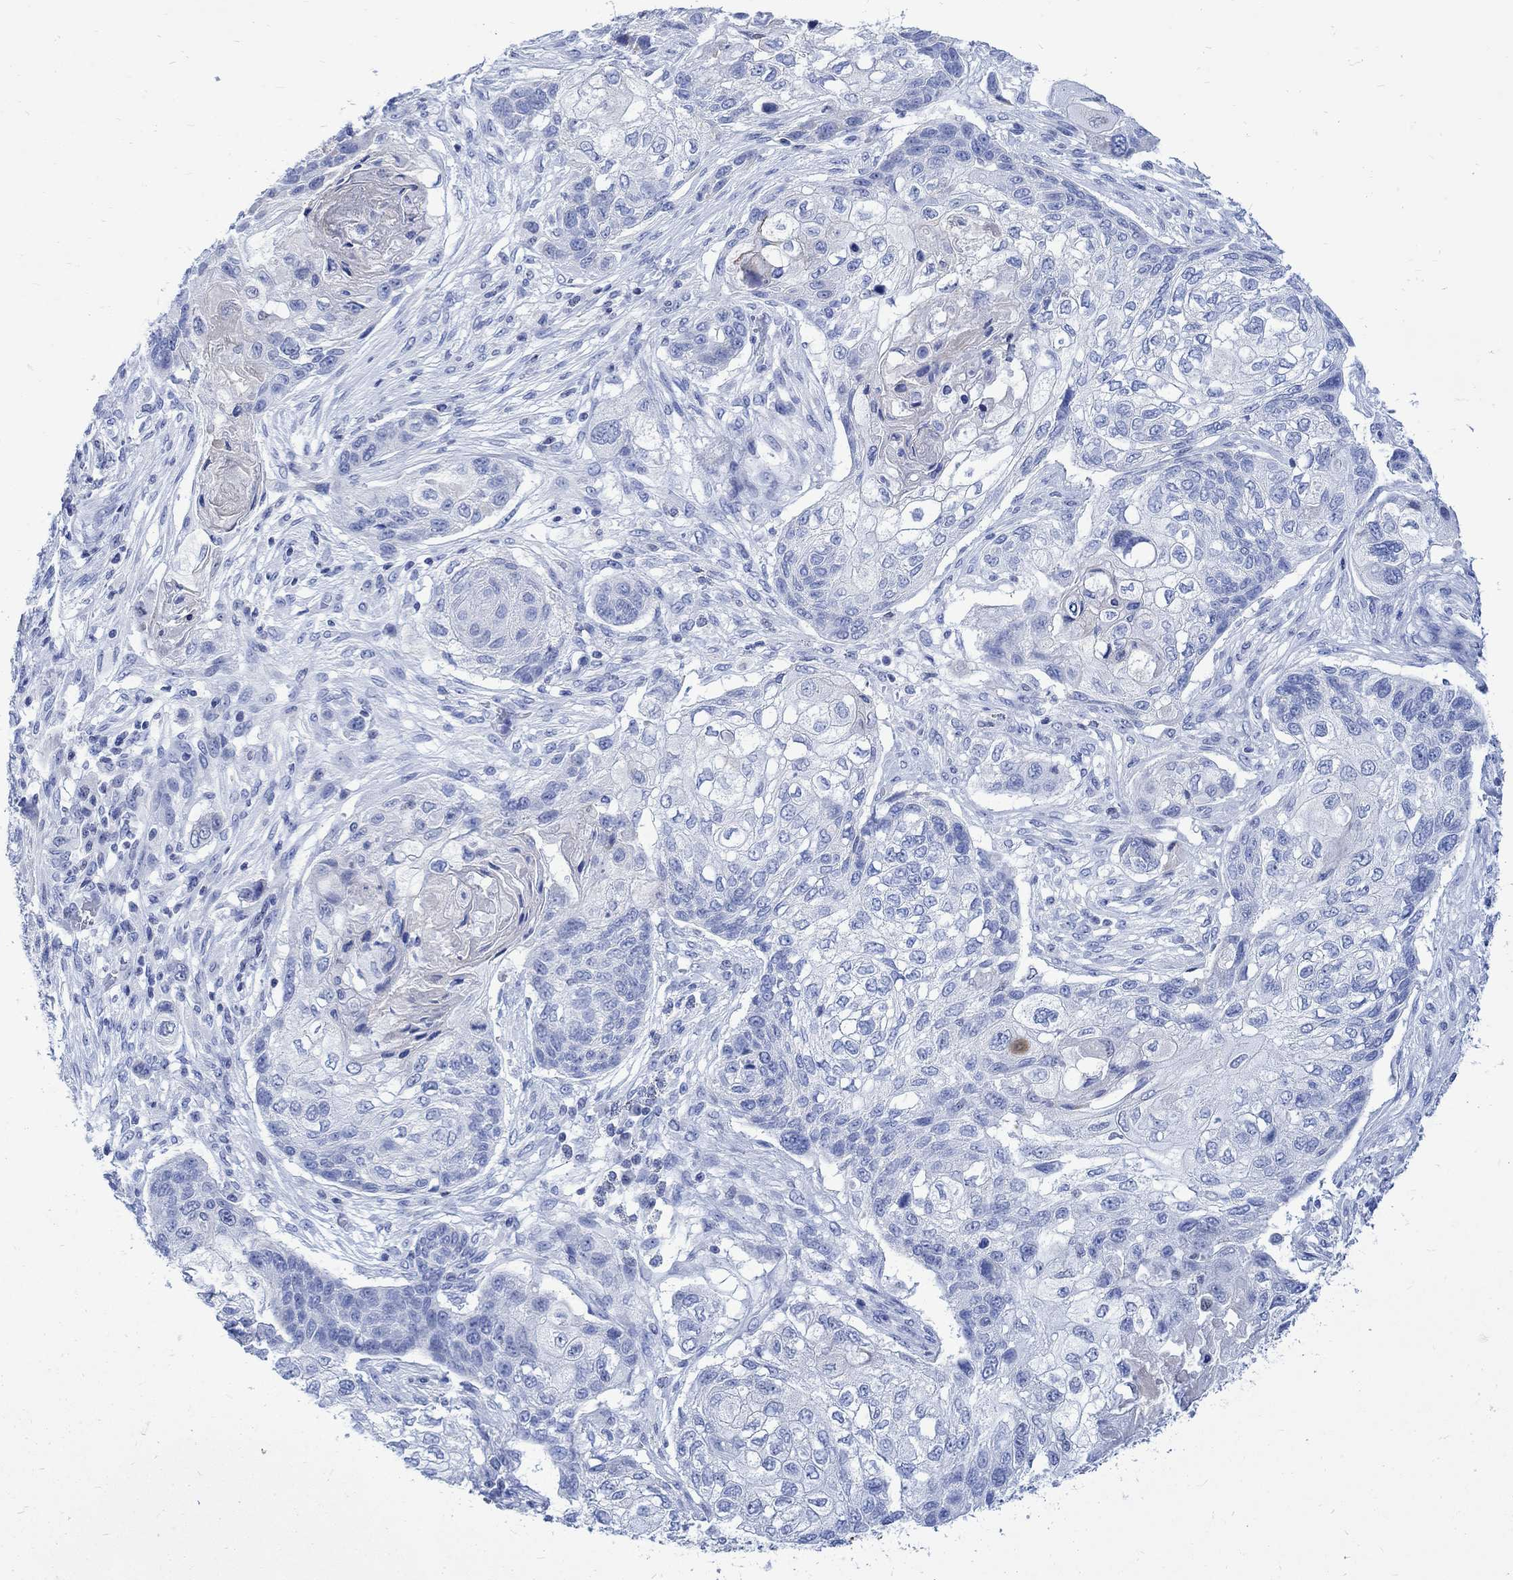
{"staining": {"intensity": "negative", "quantity": "none", "location": "none"}, "tissue": "lung cancer", "cell_type": "Tumor cells", "image_type": "cancer", "snomed": [{"axis": "morphology", "description": "Normal tissue, NOS"}, {"axis": "morphology", "description": "Squamous cell carcinoma, NOS"}, {"axis": "topography", "description": "Bronchus"}, {"axis": "topography", "description": "Lung"}], "caption": "Micrograph shows no protein expression in tumor cells of lung cancer tissue. (Immunohistochemistry, brightfield microscopy, high magnification).", "gene": "CPLX2", "patient": {"sex": "male", "age": 69}}